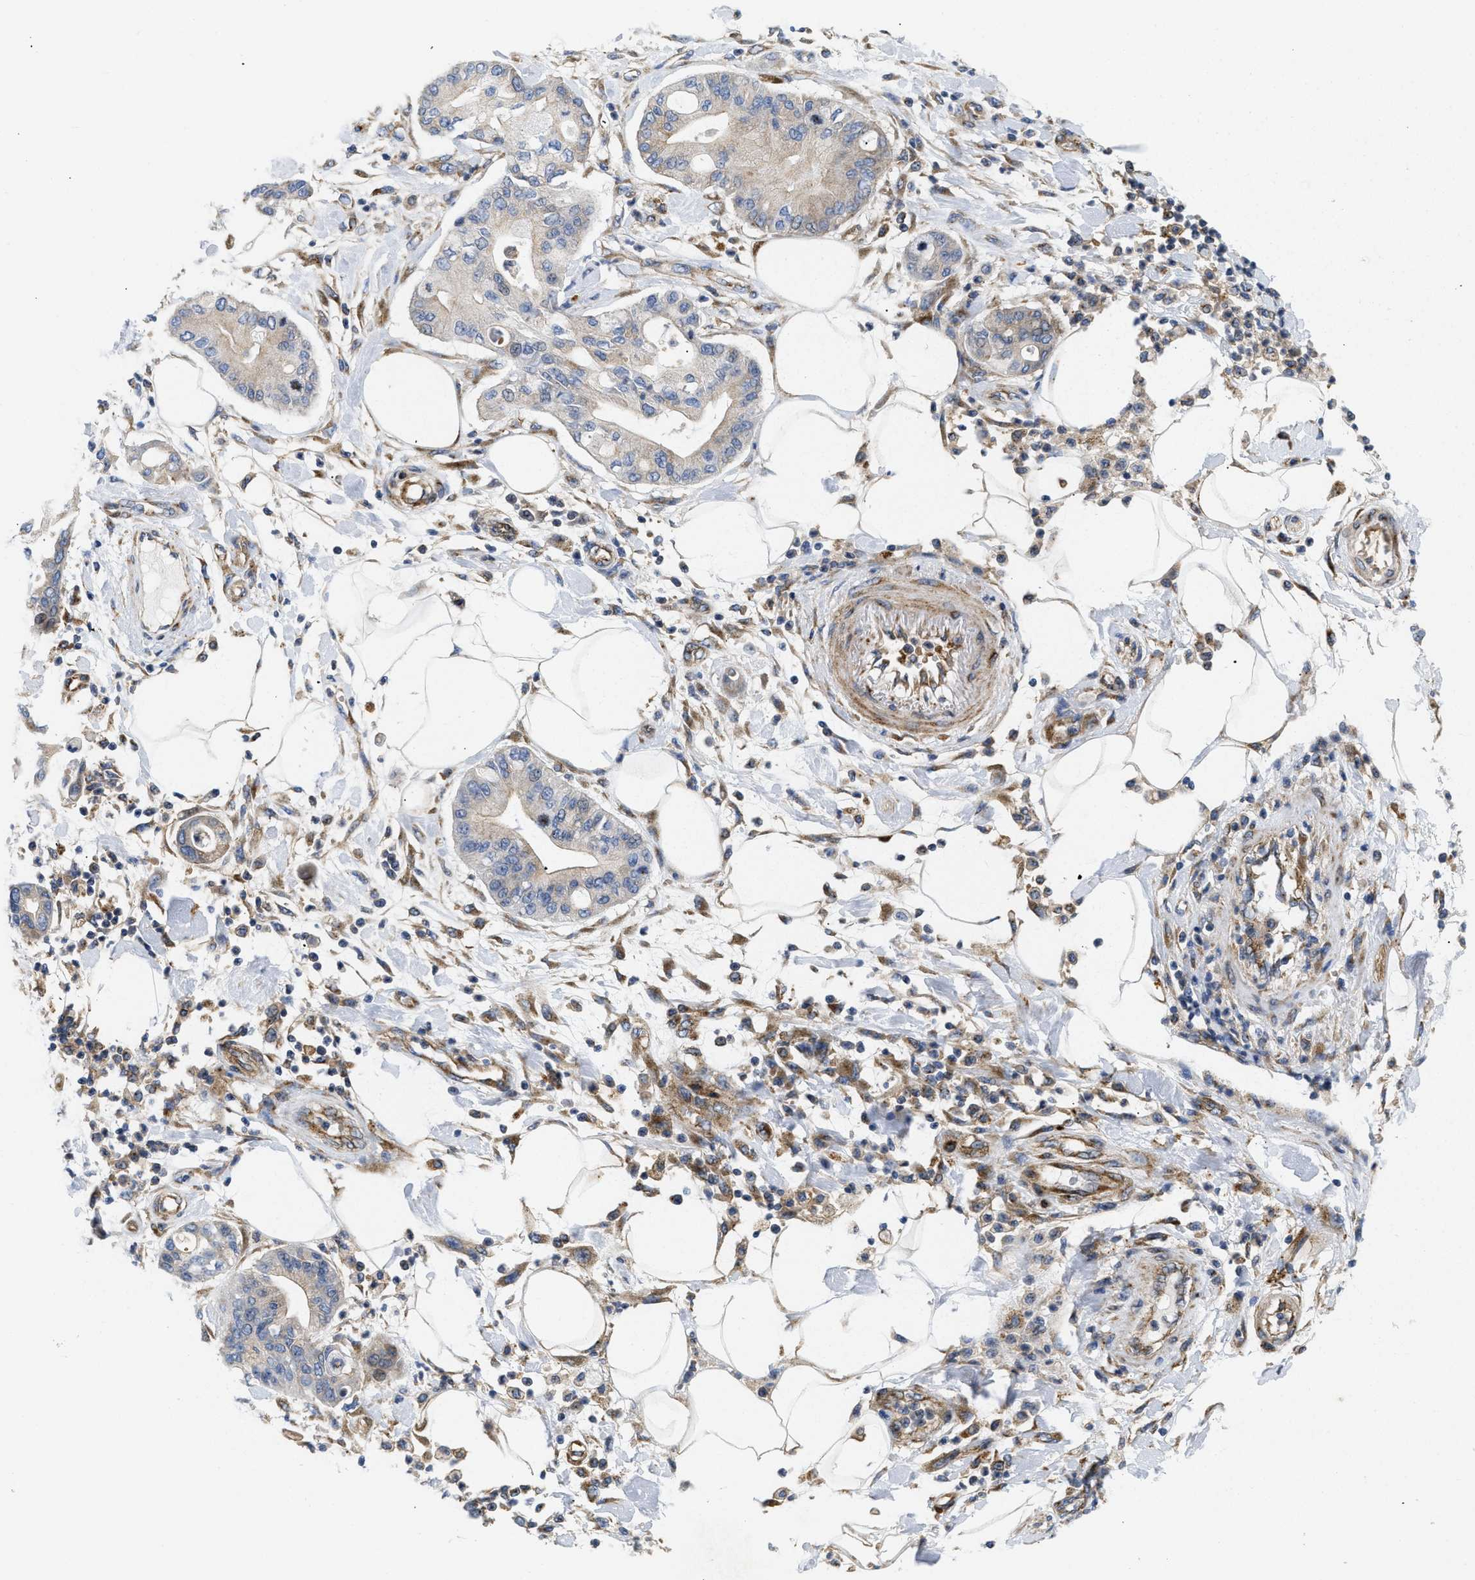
{"staining": {"intensity": "weak", "quantity": "25%-75%", "location": "cytoplasmic/membranous"}, "tissue": "pancreatic cancer", "cell_type": "Tumor cells", "image_type": "cancer", "snomed": [{"axis": "morphology", "description": "Adenocarcinoma, NOS"}, {"axis": "morphology", "description": "Adenocarcinoma, metastatic, NOS"}, {"axis": "topography", "description": "Lymph node"}, {"axis": "topography", "description": "Pancreas"}, {"axis": "topography", "description": "Duodenum"}], "caption": "The image demonstrates staining of pancreatic adenocarcinoma, revealing weak cytoplasmic/membranous protein positivity (brown color) within tumor cells. (brown staining indicates protein expression, while blue staining denotes nuclei).", "gene": "DCTN4", "patient": {"sex": "female", "age": 64}}